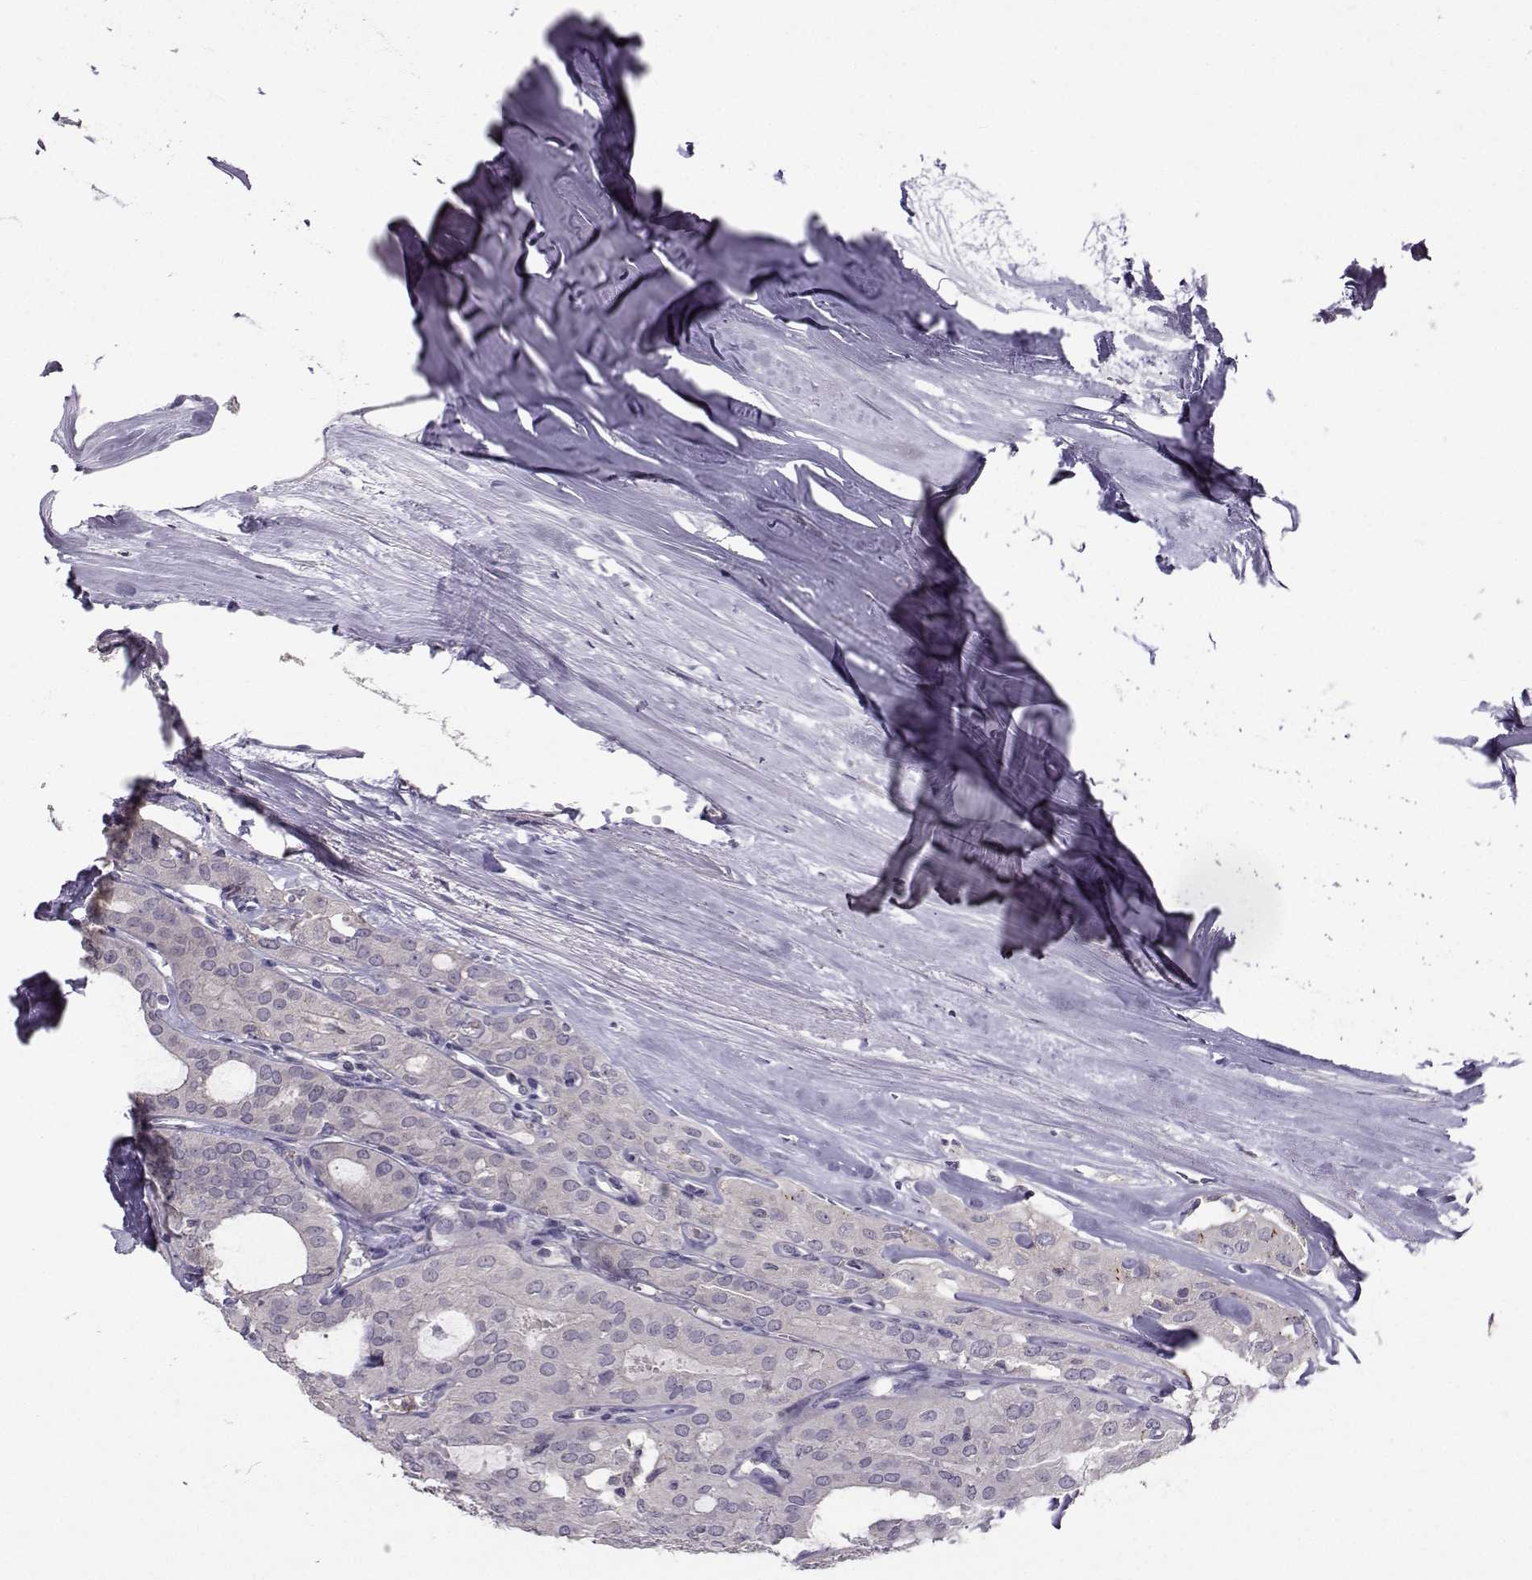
{"staining": {"intensity": "negative", "quantity": "none", "location": "none"}, "tissue": "thyroid cancer", "cell_type": "Tumor cells", "image_type": "cancer", "snomed": [{"axis": "morphology", "description": "Follicular adenoma carcinoma, NOS"}, {"axis": "topography", "description": "Thyroid gland"}], "caption": "A high-resolution histopathology image shows IHC staining of thyroid cancer, which exhibits no significant expression in tumor cells. (IHC, brightfield microscopy, high magnification).", "gene": "FCAMR", "patient": {"sex": "male", "age": 75}}